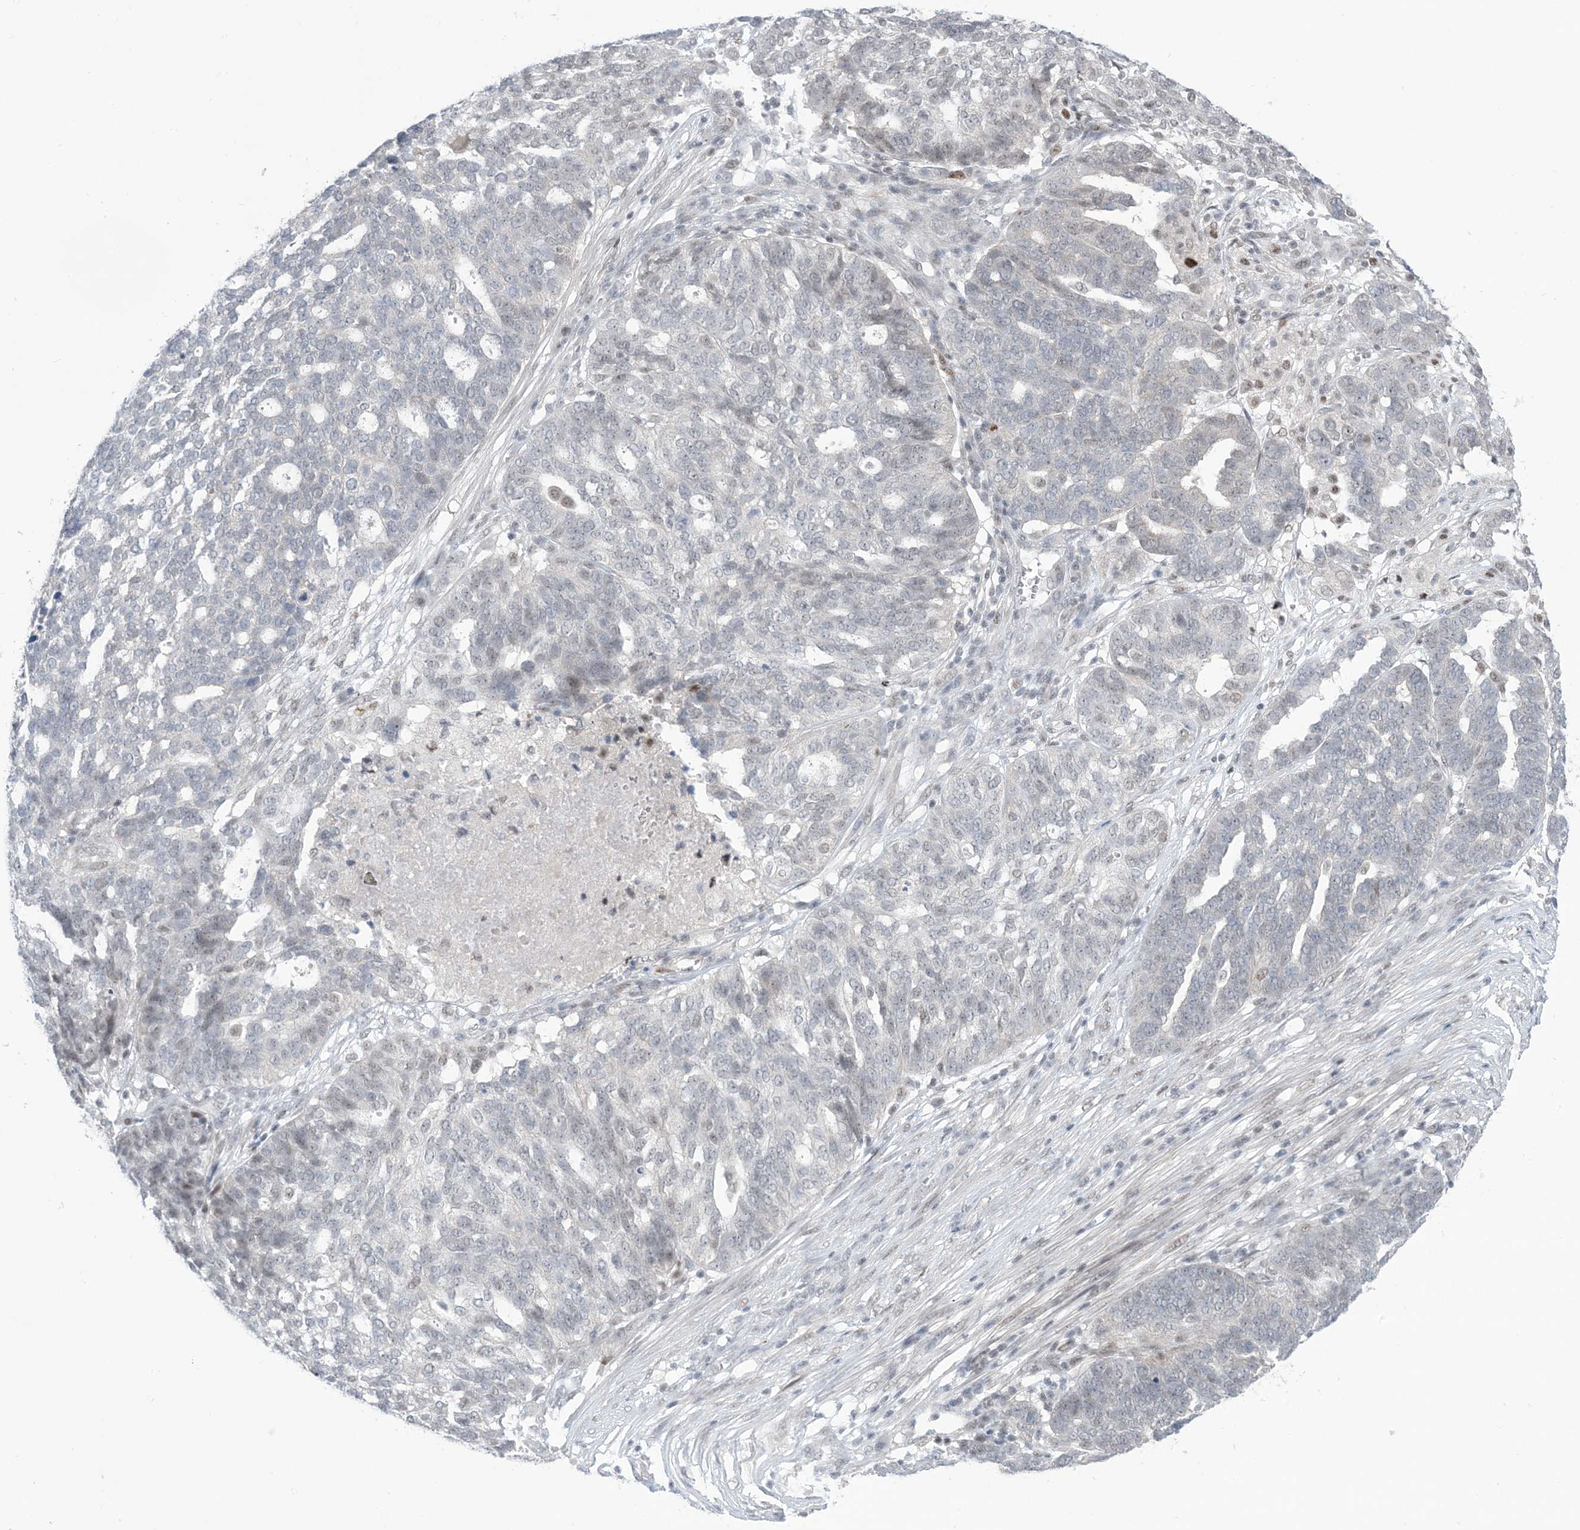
{"staining": {"intensity": "negative", "quantity": "none", "location": "none"}, "tissue": "ovarian cancer", "cell_type": "Tumor cells", "image_type": "cancer", "snomed": [{"axis": "morphology", "description": "Cystadenocarcinoma, serous, NOS"}, {"axis": "topography", "description": "Ovary"}], "caption": "This is an IHC photomicrograph of serous cystadenocarcinoma (ovarian). There is no staining in tumor cells.", "gene": "TFPT", "patient": {"sex": "female", "age": 59}}